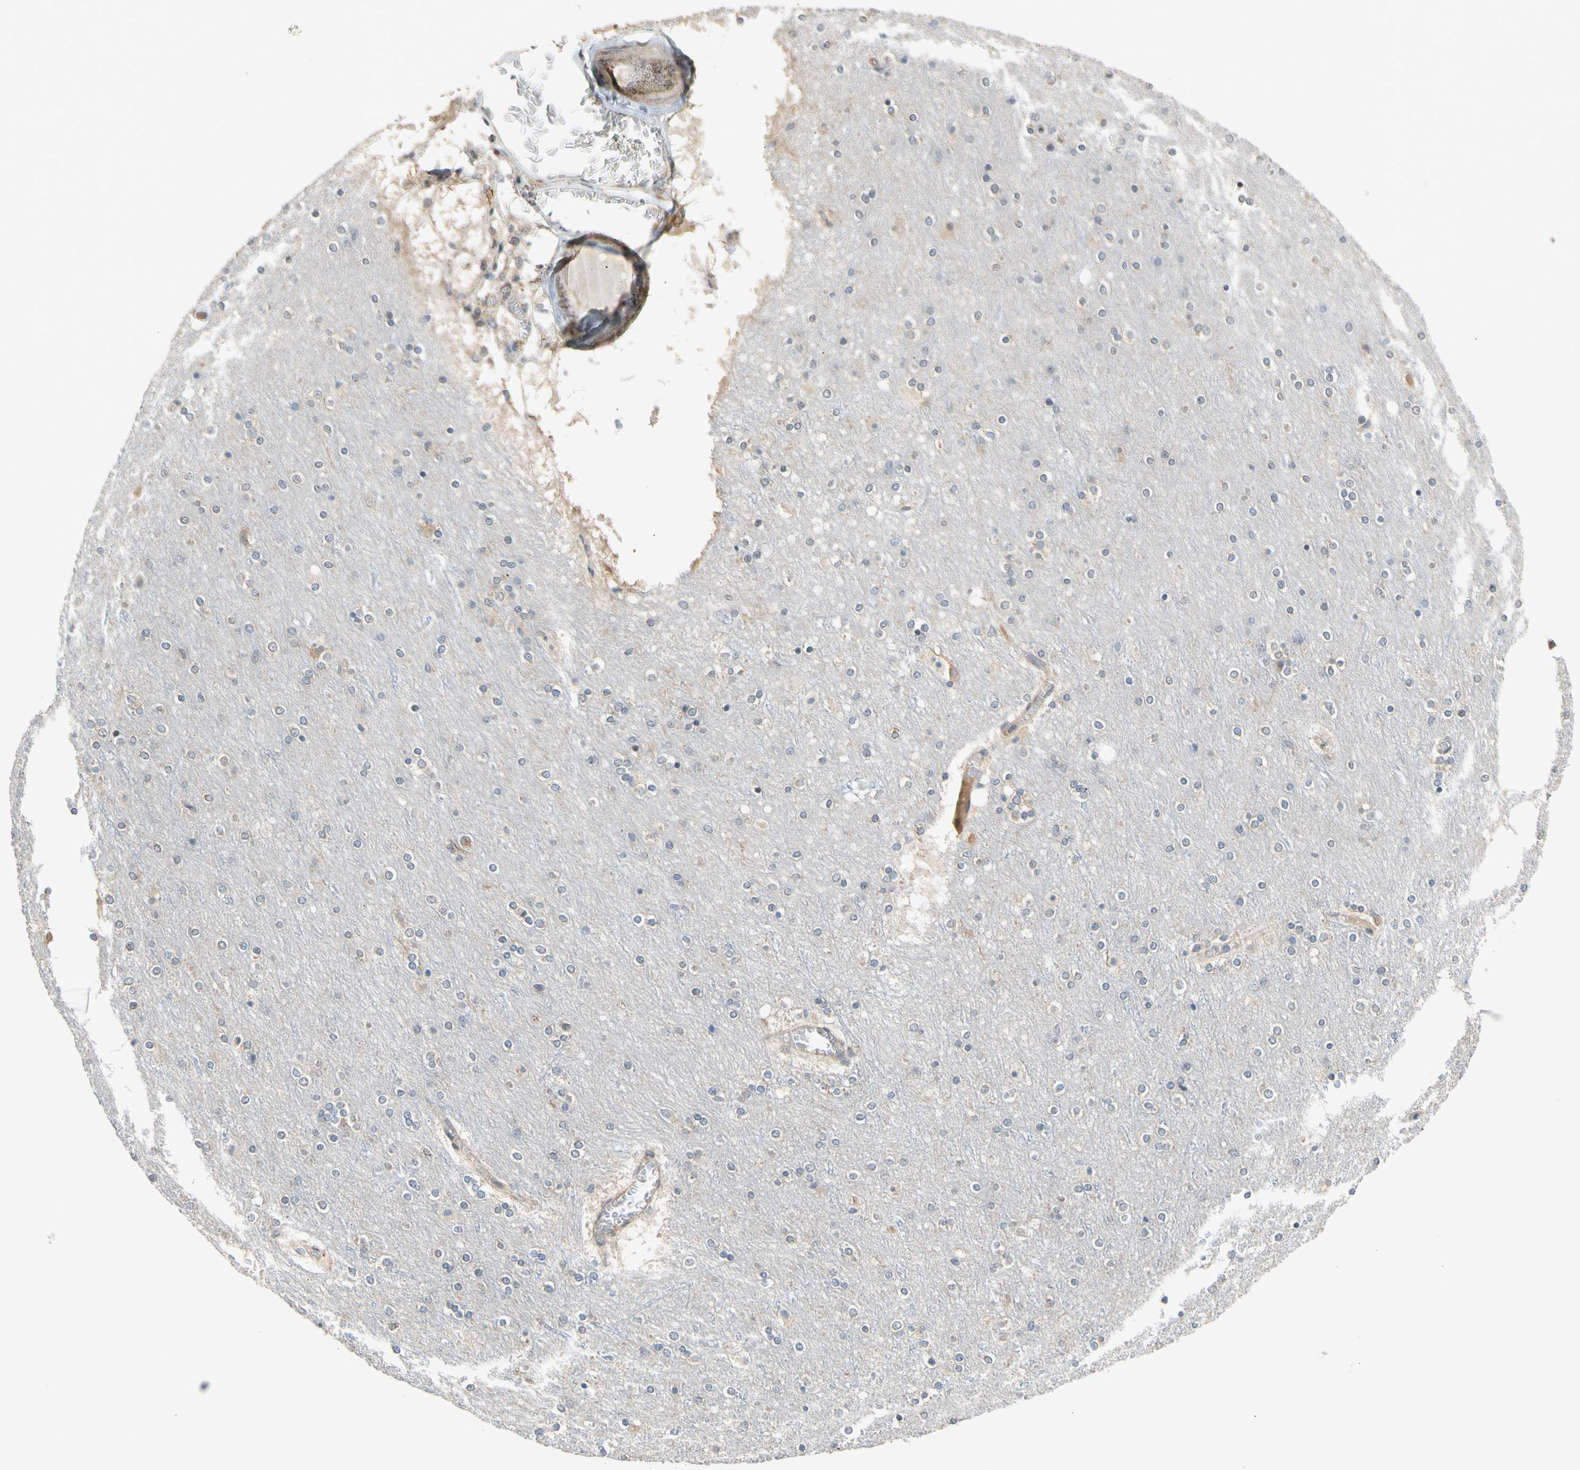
{"staining": {"intensity": "negative", "quantity": "none", "location": "none"}, "tissue": "cerebral cortex", "cell_type": "Endothelial cells", "image_type": "normal", "snomed": [{"axis": "morphology", "description": "Normal tissue, NOS"}, {"axis": "topography", "description": "Cerebral cortex"}], "caption": "Immunohistochemical staining of normal human cerebral cortex displays no significant staining in endothelial cells. (Stains: DAB (3,3'-diaminobenzidine) IHC with hematoxylin counter stain, Microscopy: brightfield microscopy at high magnification).", "gene": "ANKHD1", "patient": {"sex": "female", "age": 54}}